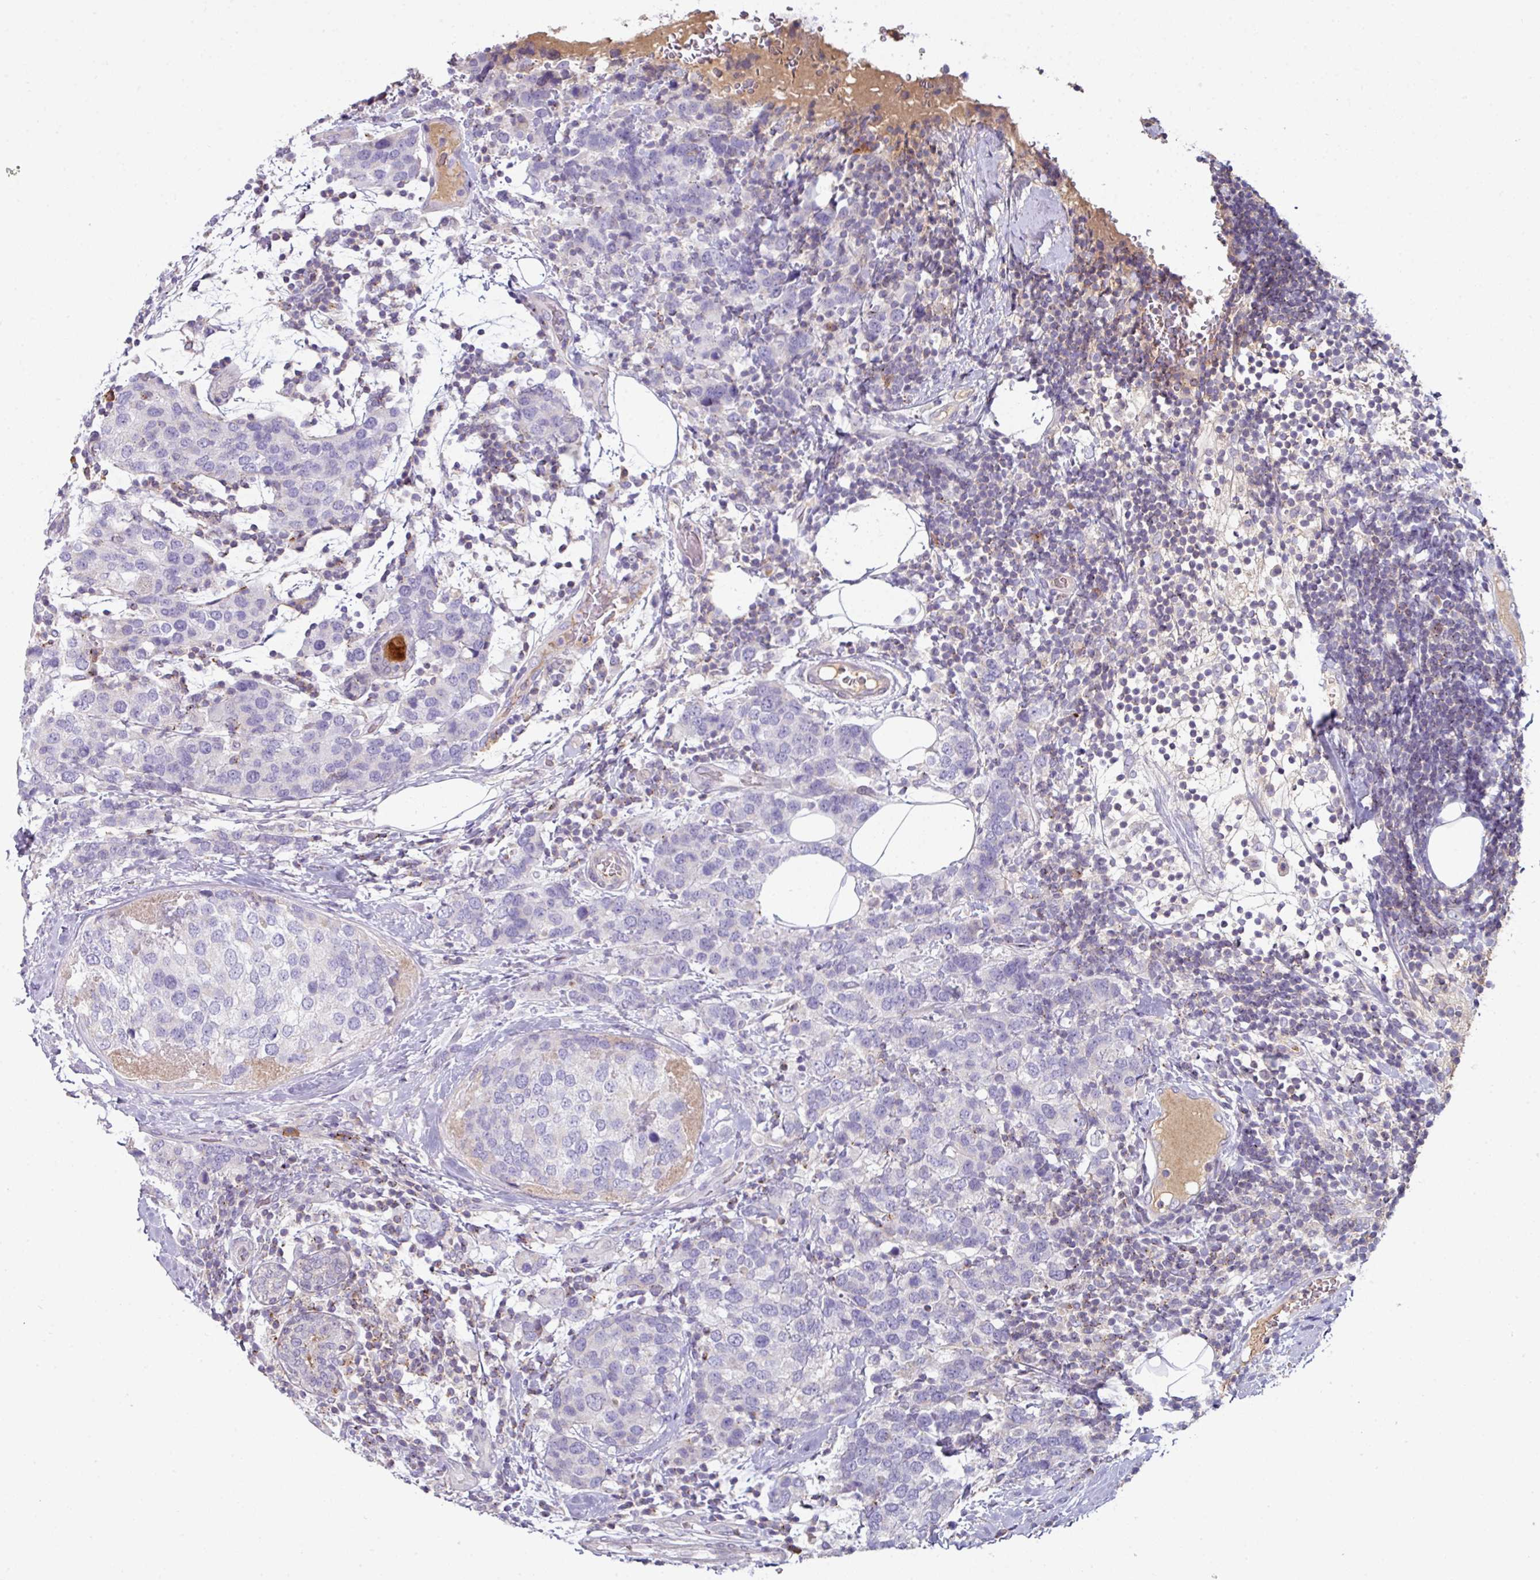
{"staining": {"intensity": "negative", "quantity": "none", "location": "none"}, "tissue": "breast cancer", "cell_type": "Tumor cells", "image_type": "cancer", "snomed": [{"axis": "morphology", "description": "Lobular carcinoma"}, {"axis": "topography", "description": "Breast"}], "caption": "Immunohistochemical staining of breast cancer displays no significant expression in tumor cells.", "gene": "SLAMF6", "patient": {"sex": "female", "age": 59}}